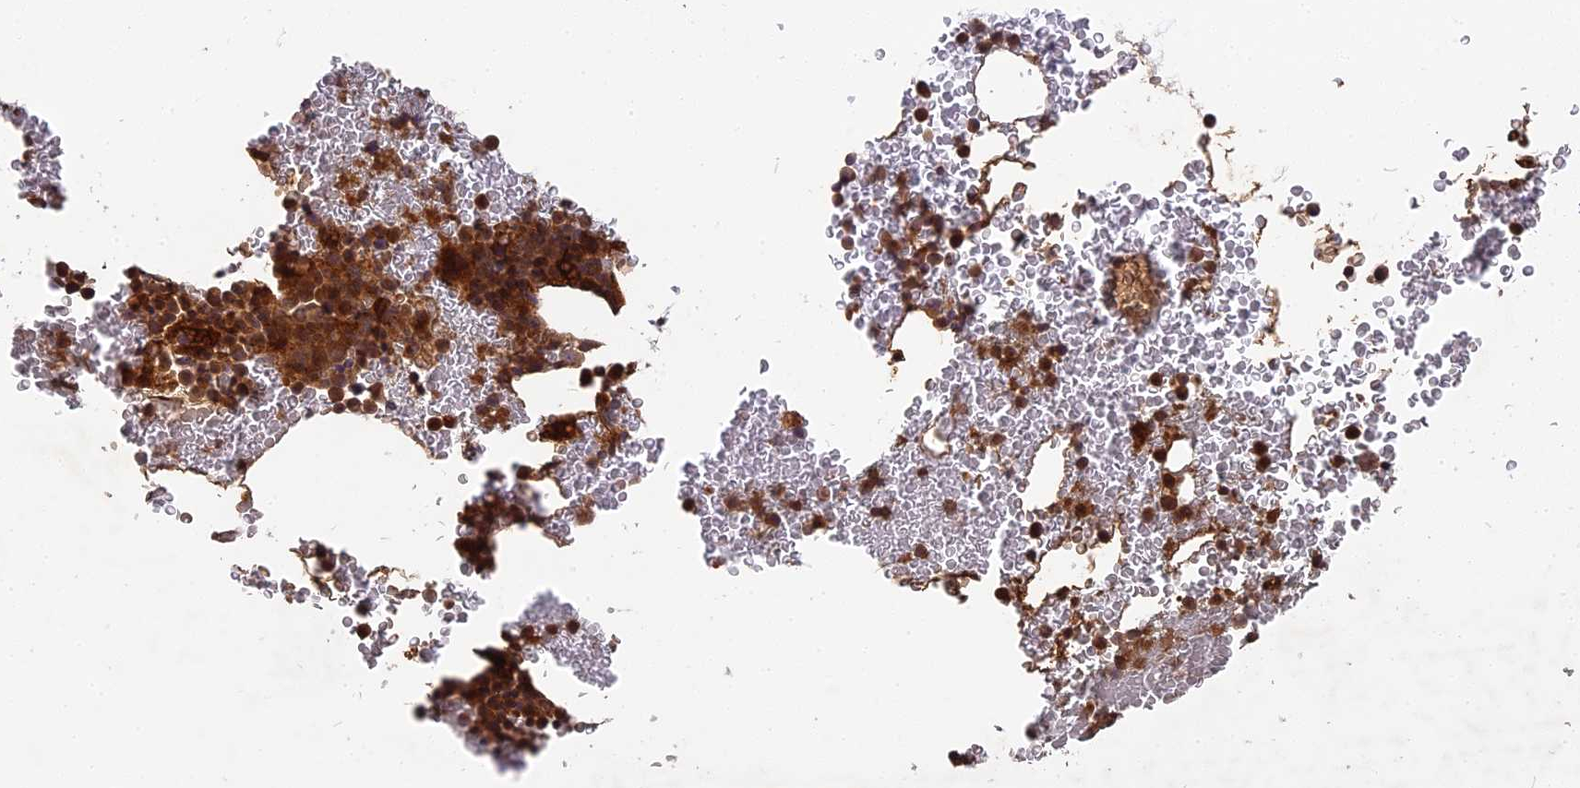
{"staining": {"intensity": "strong", "quantity": ">75%", "location": "cytoplasmic/membranous"}, "tissue": "bone marrow", "cell_type": "Hematopoietic cells", "image_type": "normal", "snomed": [{"axis": "morphology", "description": "Normal tissue, NOS"}, {"axis": "morphology", "description": "Inflammation, NOS"}, {"axis": "topography", "description": "Bone marrow"}], "caption": "A high amount of strong cytoplasmic/membranous expression is appreciated in approximately >75% of hematopoietic cells in benign bone marrow. The protein is stained brown, and the nuclei are stained in blue (DAB IHC with brightfield microscopy, high magnification).", "gene": "TMUB2", "patient": {"sex": "female", "age": 78}}